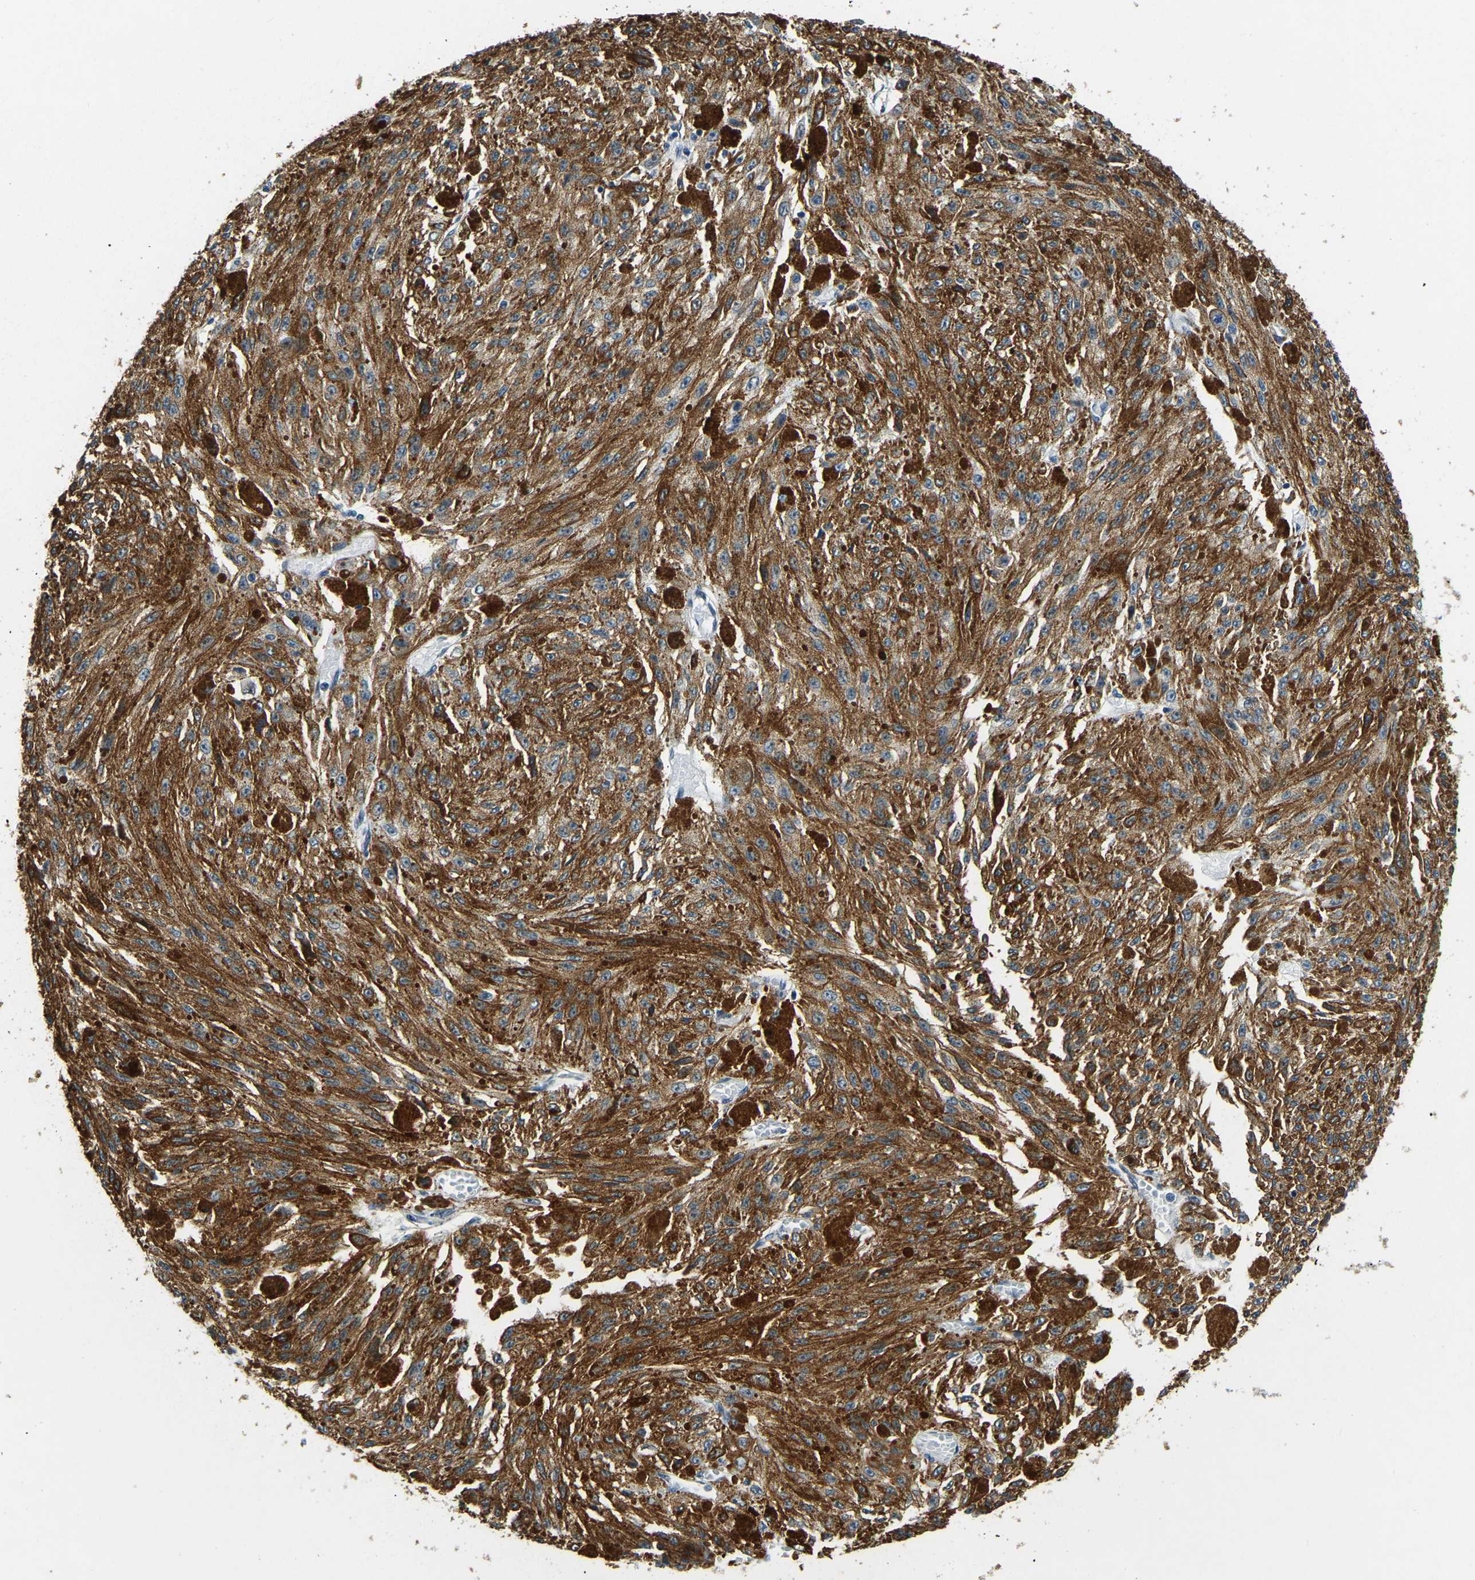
{"staining": {"intensity": "moderate", "quantity": ">75%", "location": "cytoplasmic/membranous"}, "tissue": "melanoma", "cell_type": "Tumor cells", "image_type": "cancer", "snomed": [{"axis": "morphology", "description": "Malignant melanoma, NOS"}, {"axis": "topography", "description": "Other"}], "caption": "Immunohistochemical staining of melanoma shows medium levels of moderate cytoplasmic/membranous expression in about >75% of tumor cells. (DAB (3,3'-diaminobenzidine) IHC with brightfield microscopy, high magnification).", "gene": "RANBP2", "patient": {"sex": "male", "age": 79}}